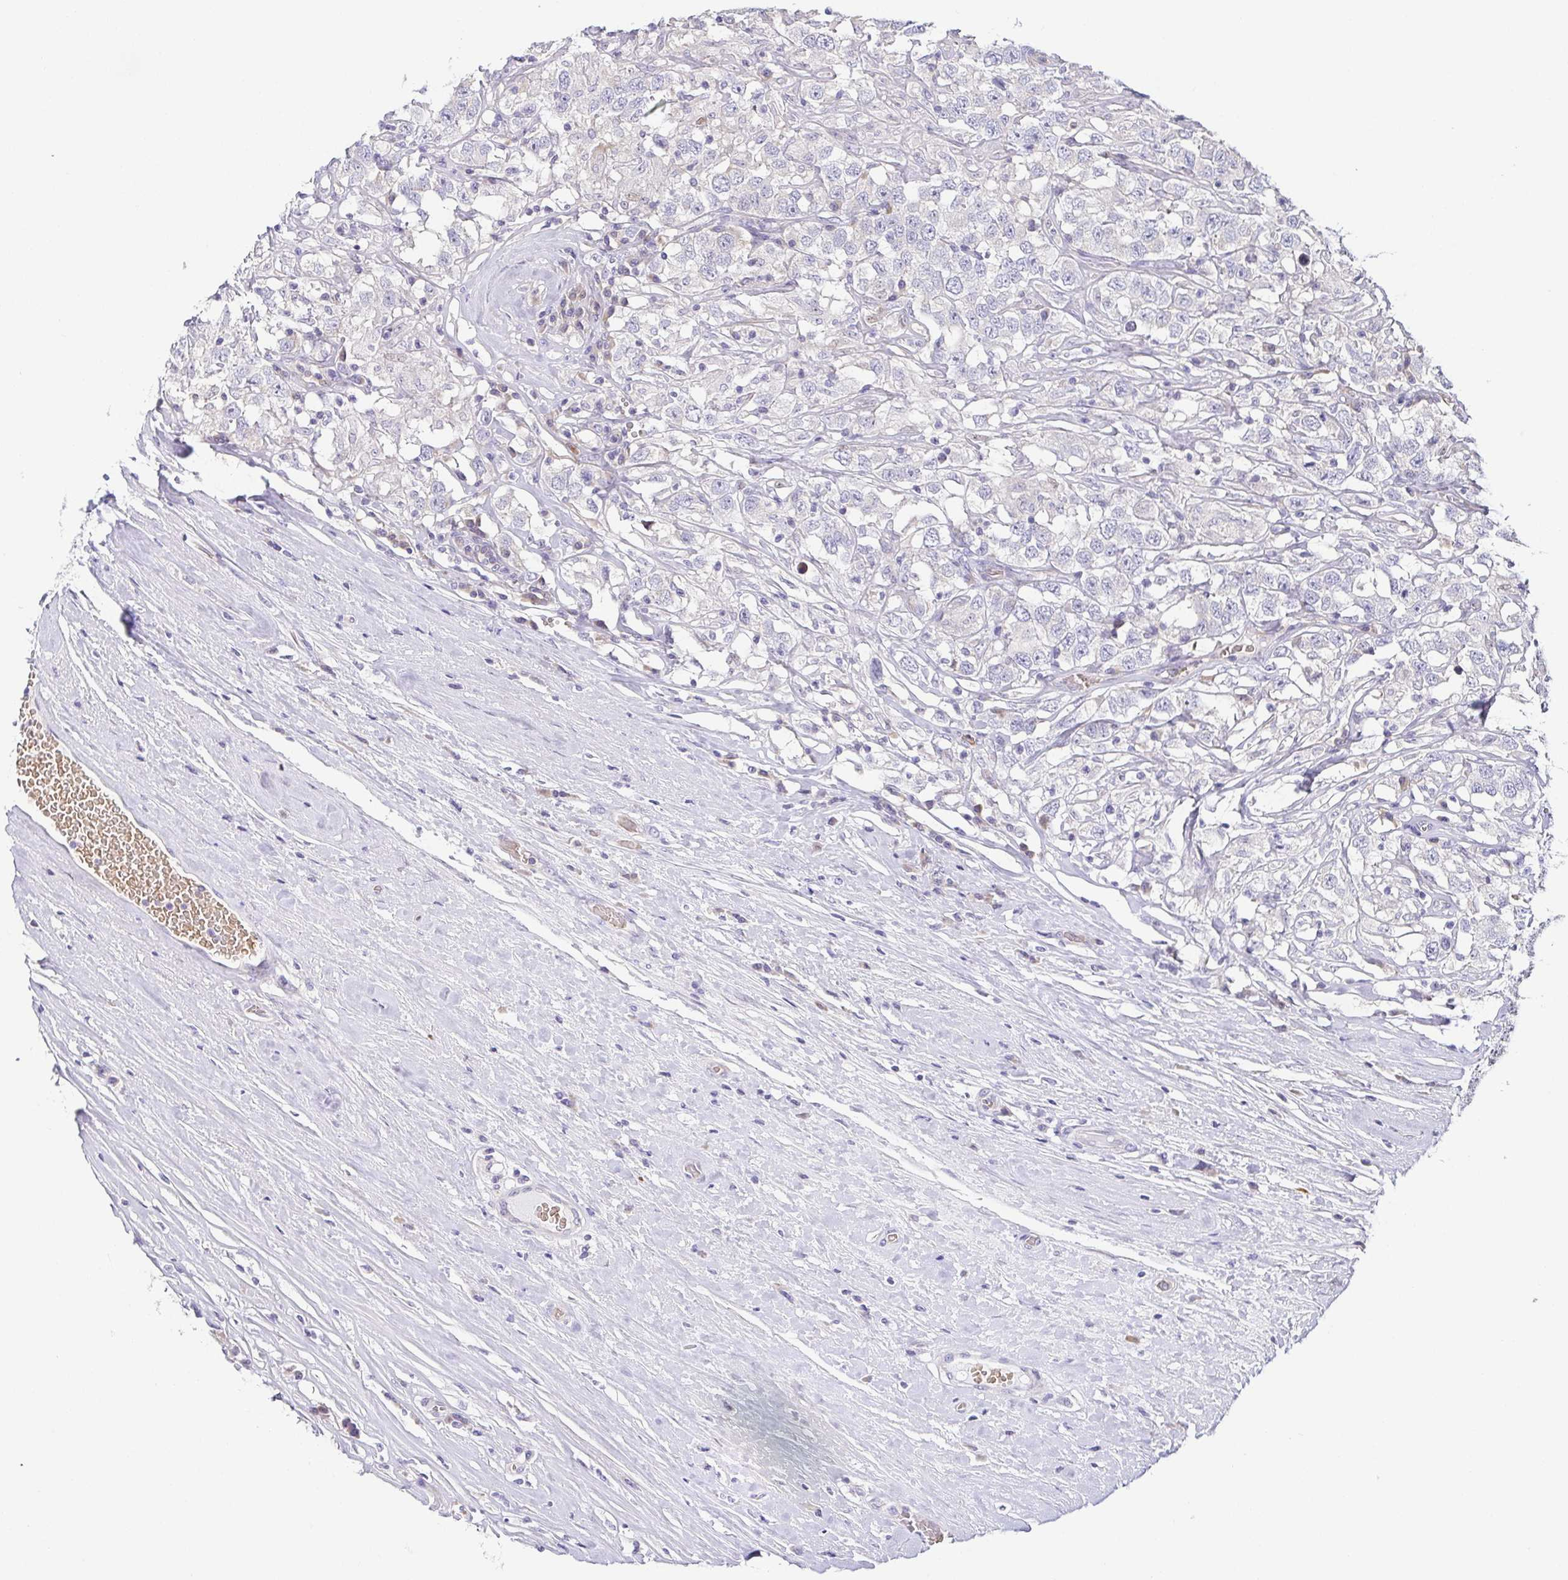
{"staining": {"intensity": "negative", "quantity": "none", "location": "none"}, "tissue": "testis cancer", "cell_type": "Tumor cells", "image_type": "cancer", "snomed": [{"axis": "morphology", "description": "Seminoma, NOS"}, {"axis": "topography", "description": "Testis"}], "caption": "High magnification brightfield microscopy of testis cancer (seminoma) stained with DAB (brown) and counterstained with hematoxylin (blue): tumor cells show no significant staining.", "gene": "FAM162B", "patient": {"sex": "male", "age": 41}}